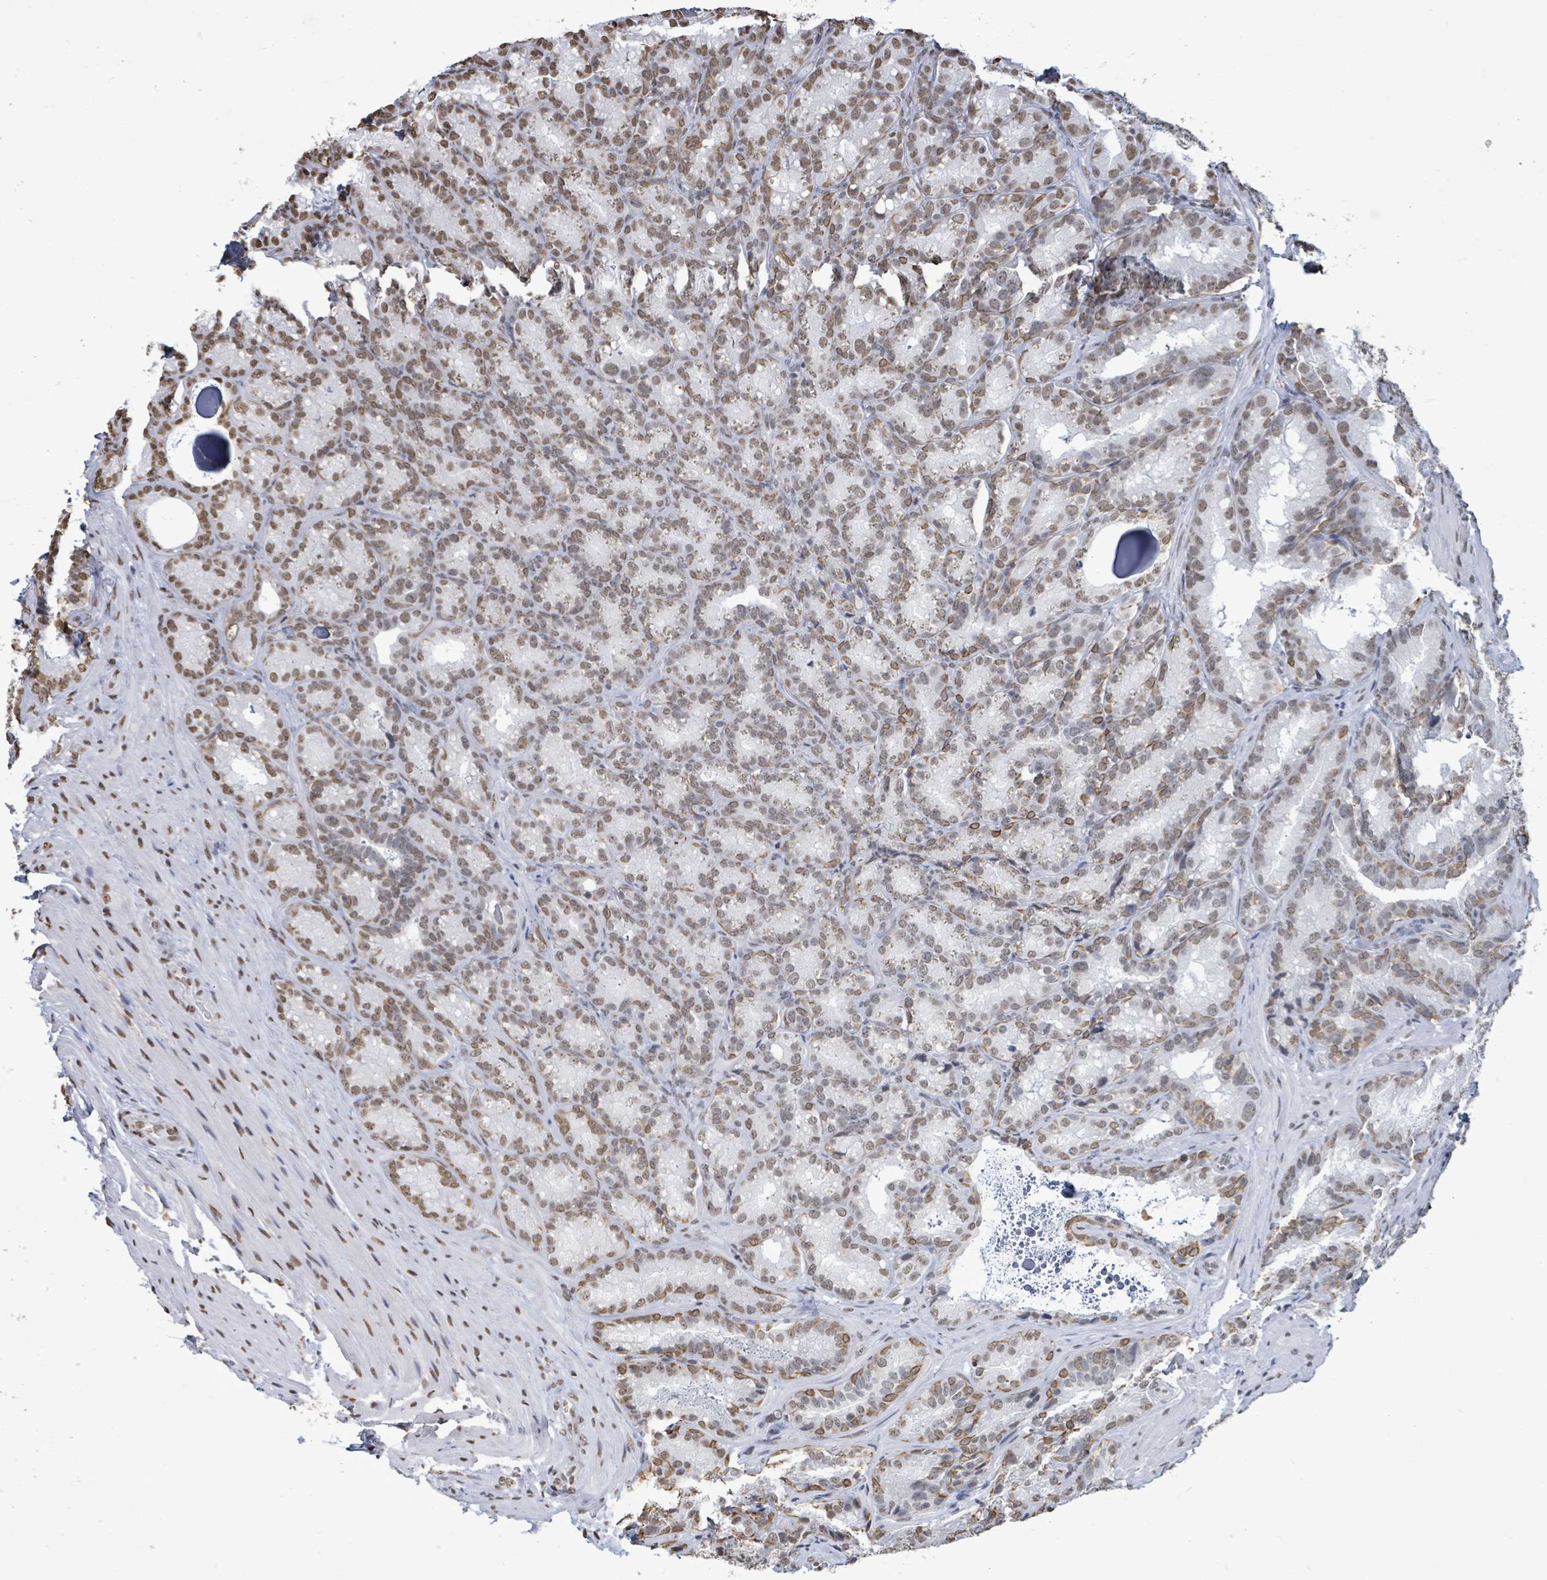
{"staining": {"intensity": "moderate", "quantity": "25%-75%", "location": "cytoplasmic/membranous,nuclear"}, "tissue": "seminal vesicle", "cell_type": "Glandular cells", "image_type": "normal", "snomed": [{"axis": "morphology", "description": "Normal tissue, NOS"}, {"axis": "topography", "description": "Seminal veicle"}], "caption": "A brown stain shows moderate cytoplasmic/membranous,nuclear staining of a protein in glandular cells of unremarkable seminal vesicle.", "gene": "SAMD14", "patient": {"sex": "male", "age": 58}}